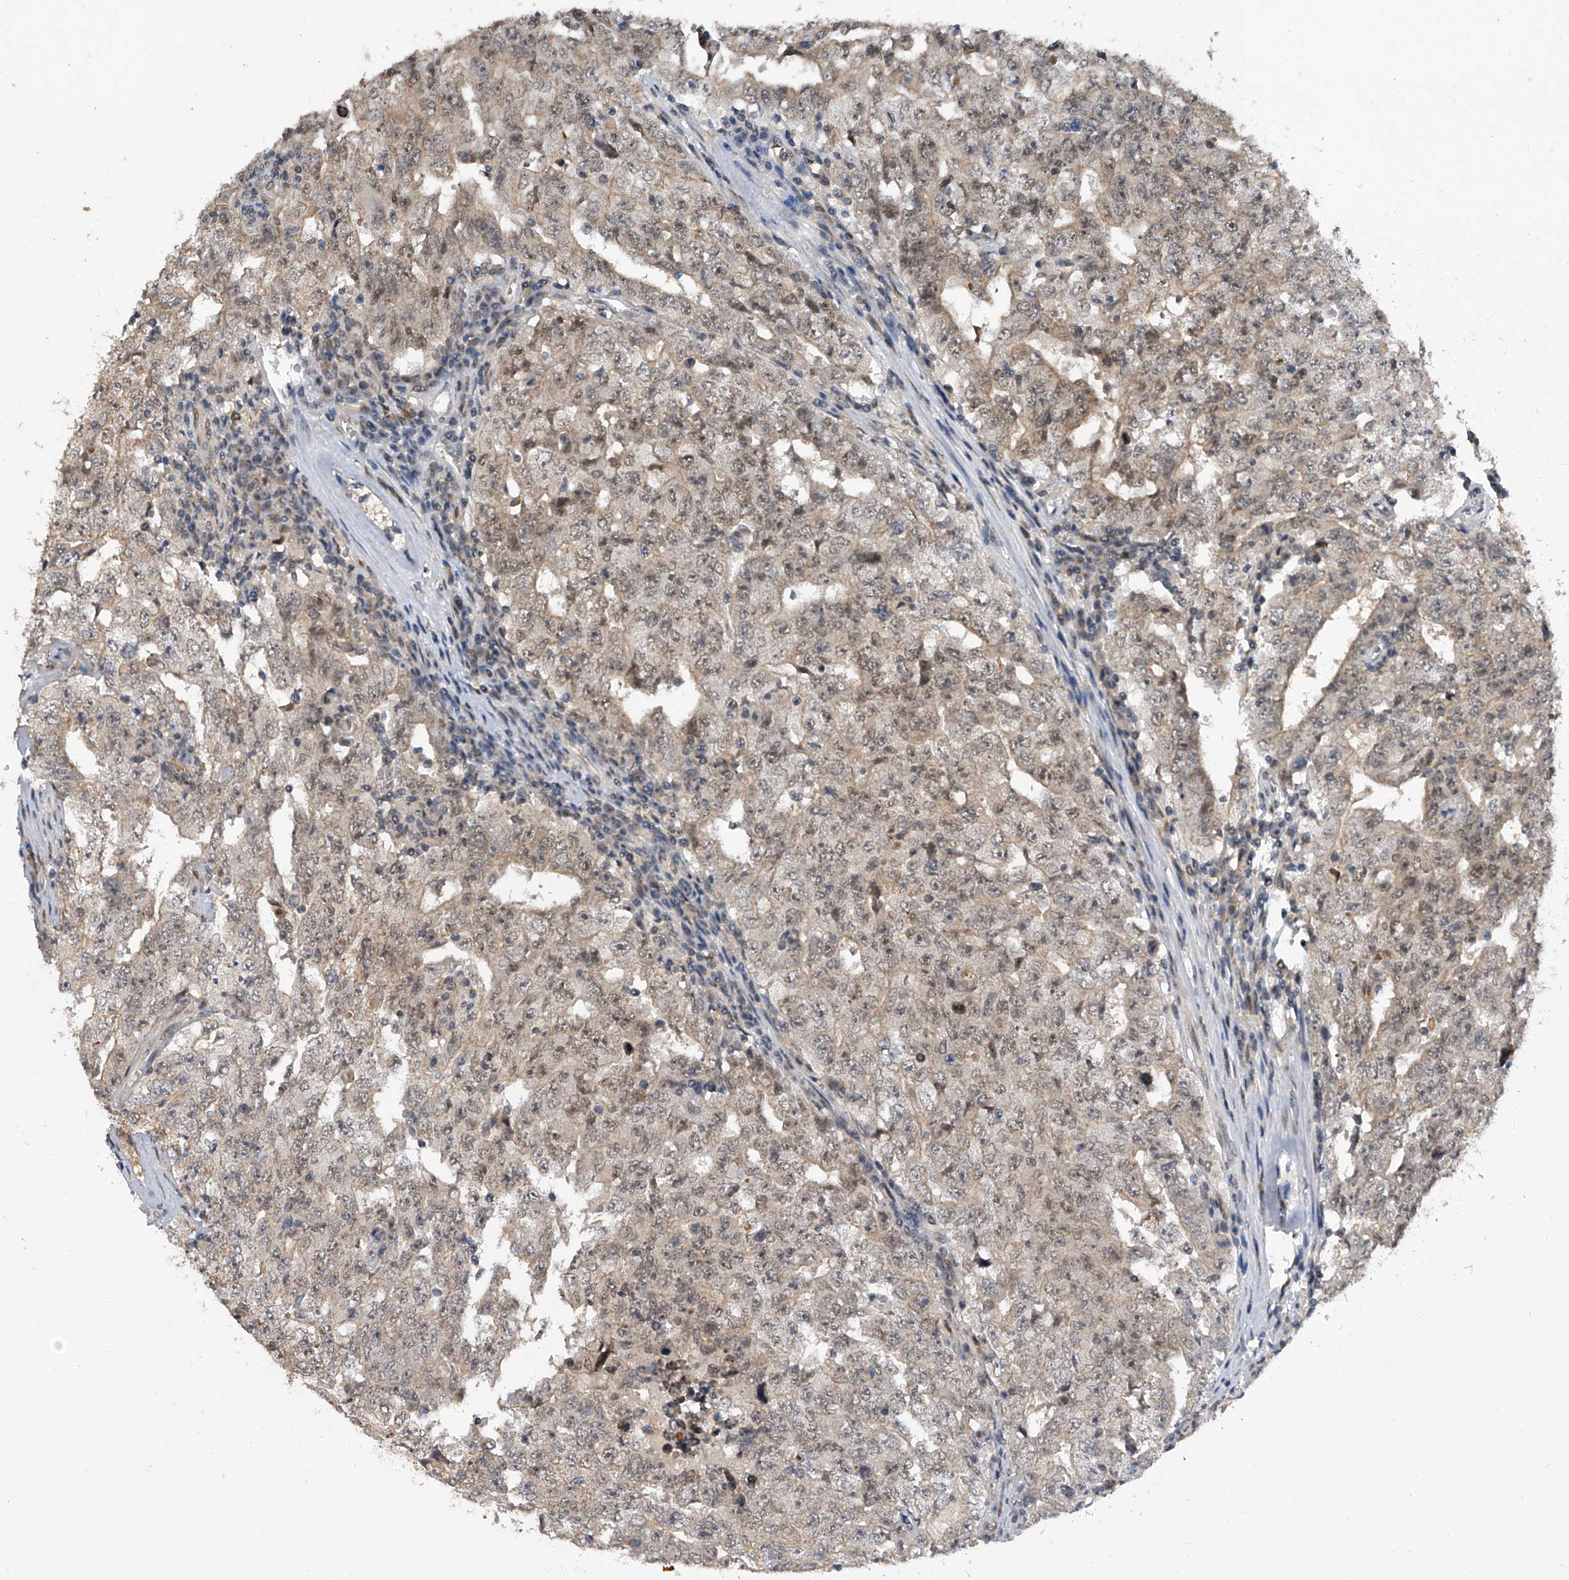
{"staining": {"intensity": "weak", "quantity": "25%-75%", "location": "nuclear"}, "tissue": "testis cancer", "cell_type": "Tumor cells", "image_type": "cancer", "snomed": [{"axis": "morphology", "description": "Carcinoma, Embryonal, NOS"}, {"axis": "topography", "description": "Testis"}], "caption": "Immunohistochemistry (DAB (3,3'-diaminobenzidine)) staining of human testis cancer reveals weak nuclear protein expression in about 25%-75% of tumor cells.", "gene": "BHLHE23", "patient": {"sex": "male", "age": 26}}